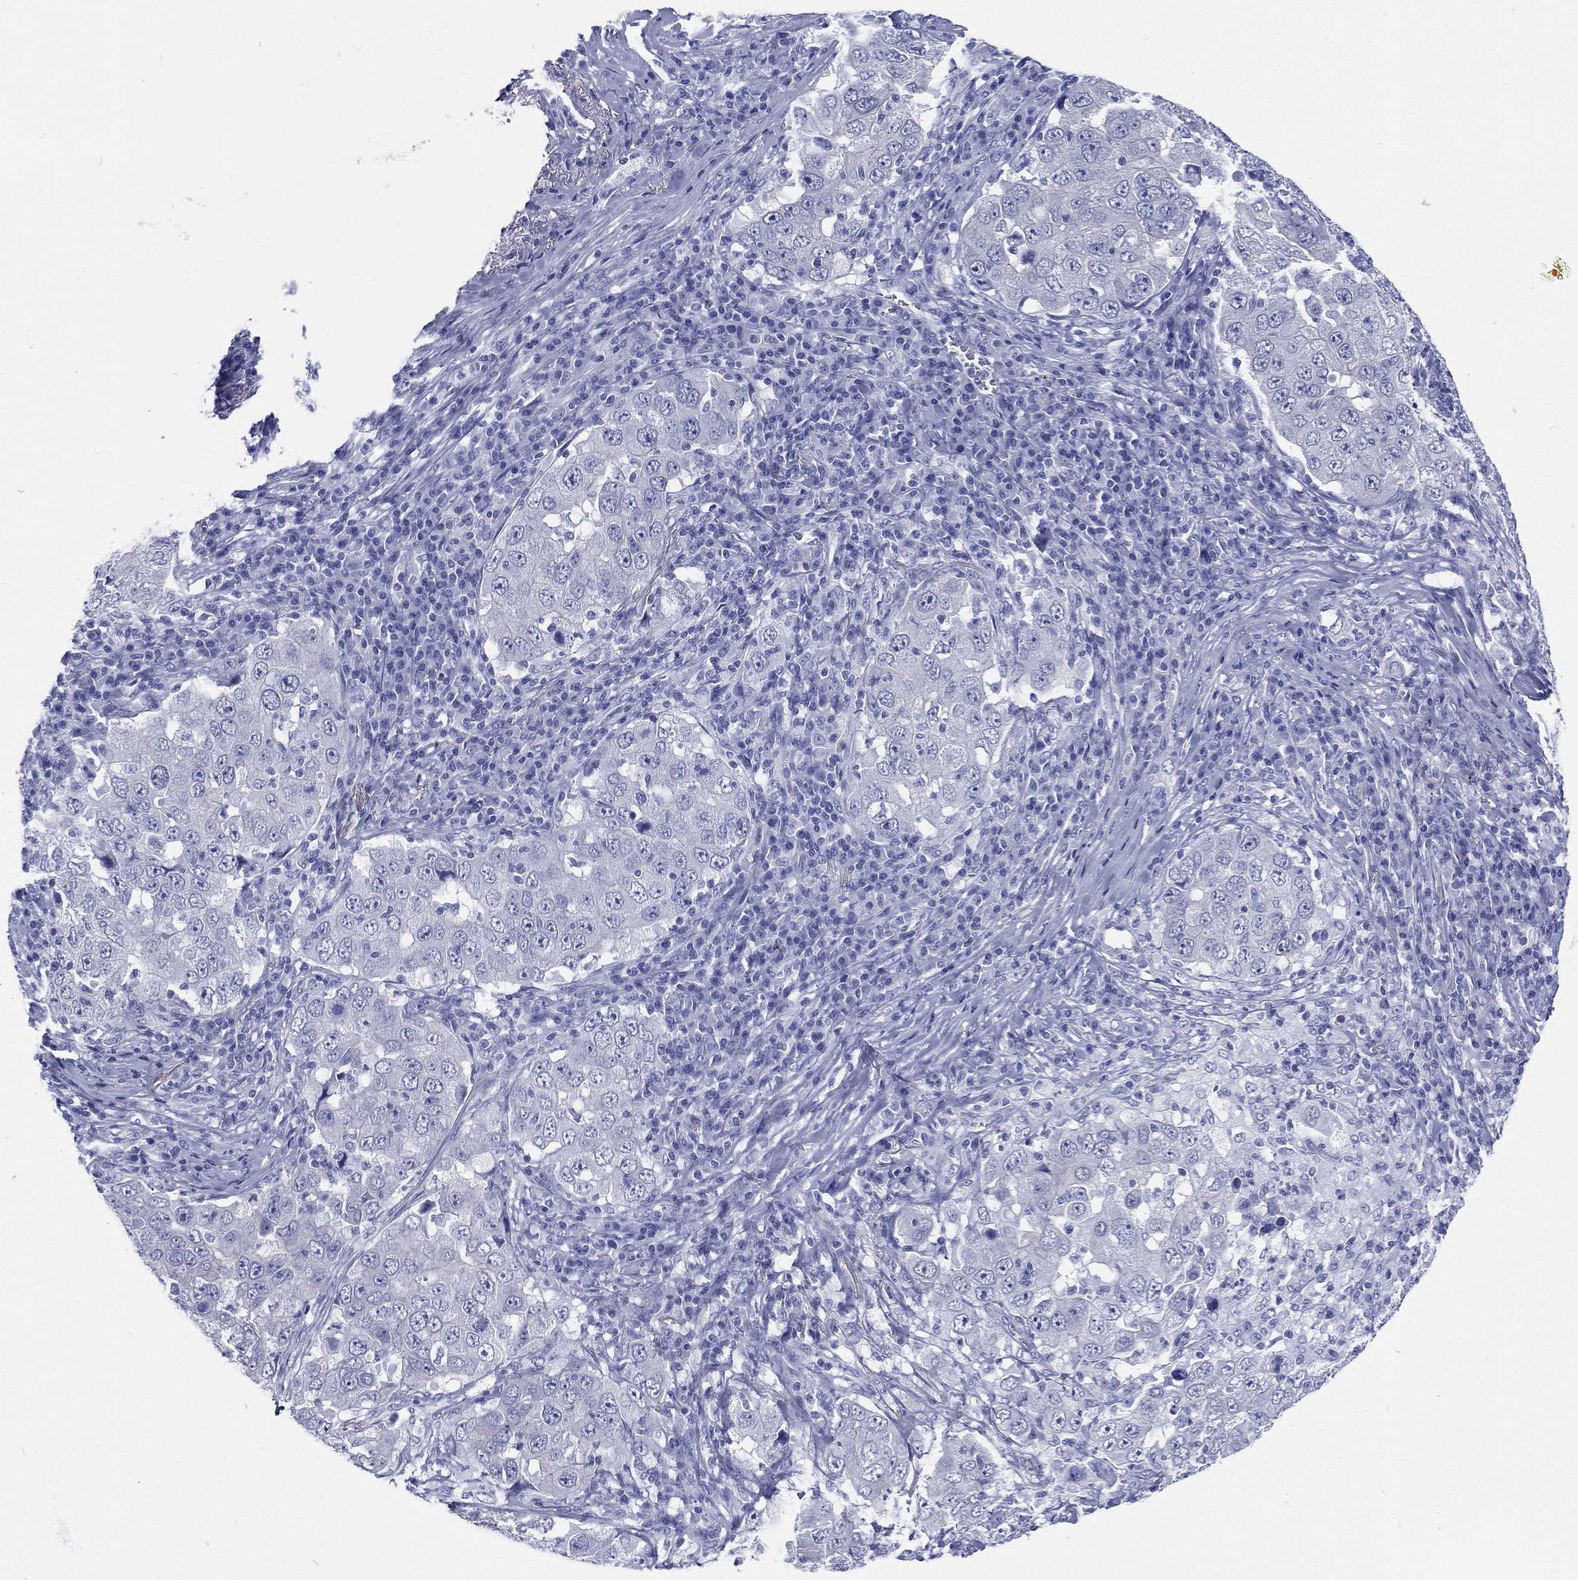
{"staining": {"intensity": "negative", "quantity": "none", "location": "none"}, "tissue": "lung cancer", "cell_type": "Tumor cells", "image_type": "cancer", "snomed": [{"axis": "morphology", "description": "Adenocarcinoma, NOS"}, {"axis": "topography", "description": "Lung"}], "caption": "Immunohistochemistry histopathology image of neoplastic tissue: human lung cancer (adenocarcinoma) stained with DAB (3,3'-diaminobenzidine) exhibits no significant protein positivity in tumor cells.", "gene": "RSPH4A", "patient": {"sex": "male", "age": 73}}